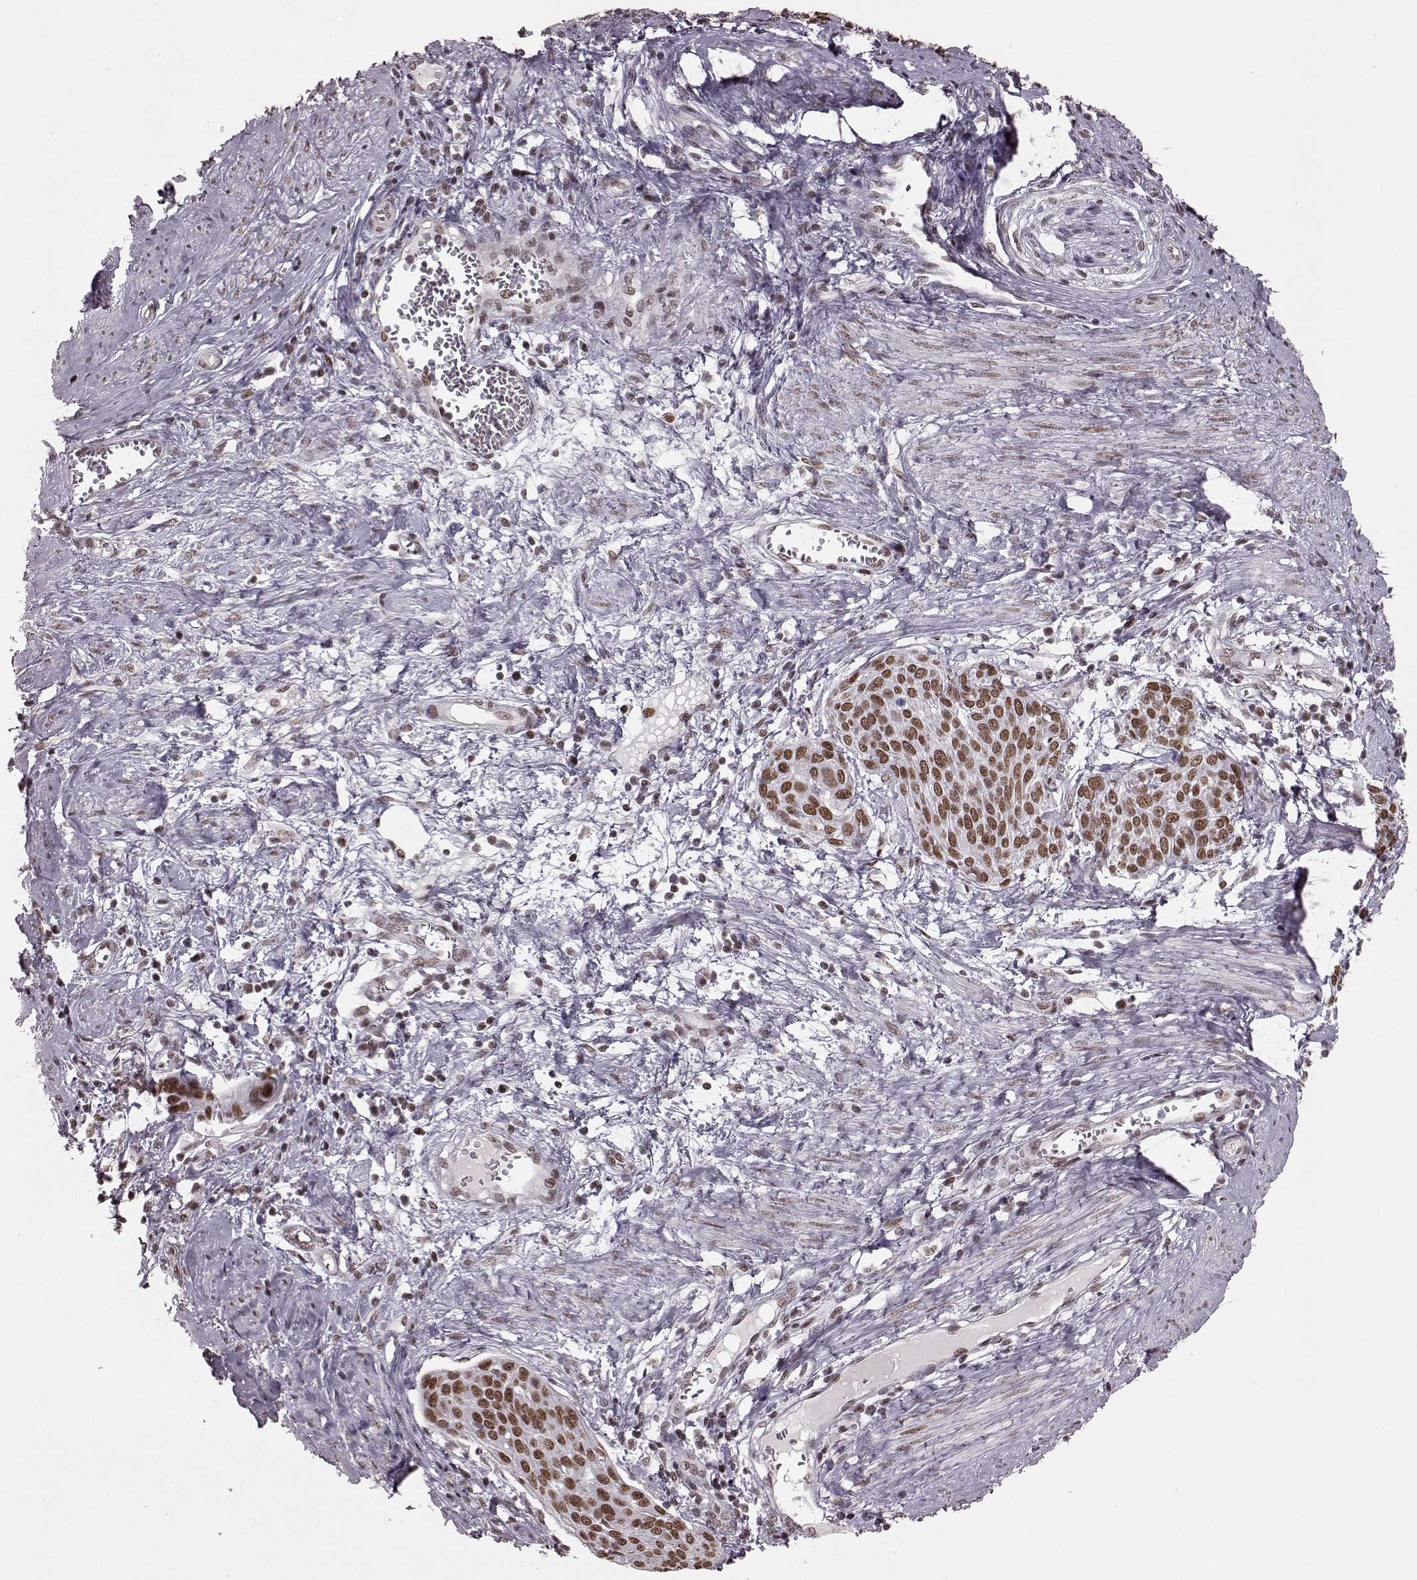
{"staining": {"intensity": "moderate", "quantity": ">75%", "location": "nuclear"}, "tissue": "cervical cancer", "cell_type": "Tumor cells", "image_type": "cancer", "snomed": [{"axis": "morphology", "description": "Squamous cell carcinoma, NOS"}, {"axis": "topography", "description": "Cervix"}], "caption": "High-power microscopy captured an IHC photomicrograph of cervical cancer, revealing moderate nuclear positivity in approximately >75% of tumor cells.", "gene": "NR2C1", "patient": {"sex": "female", "age": 39}}